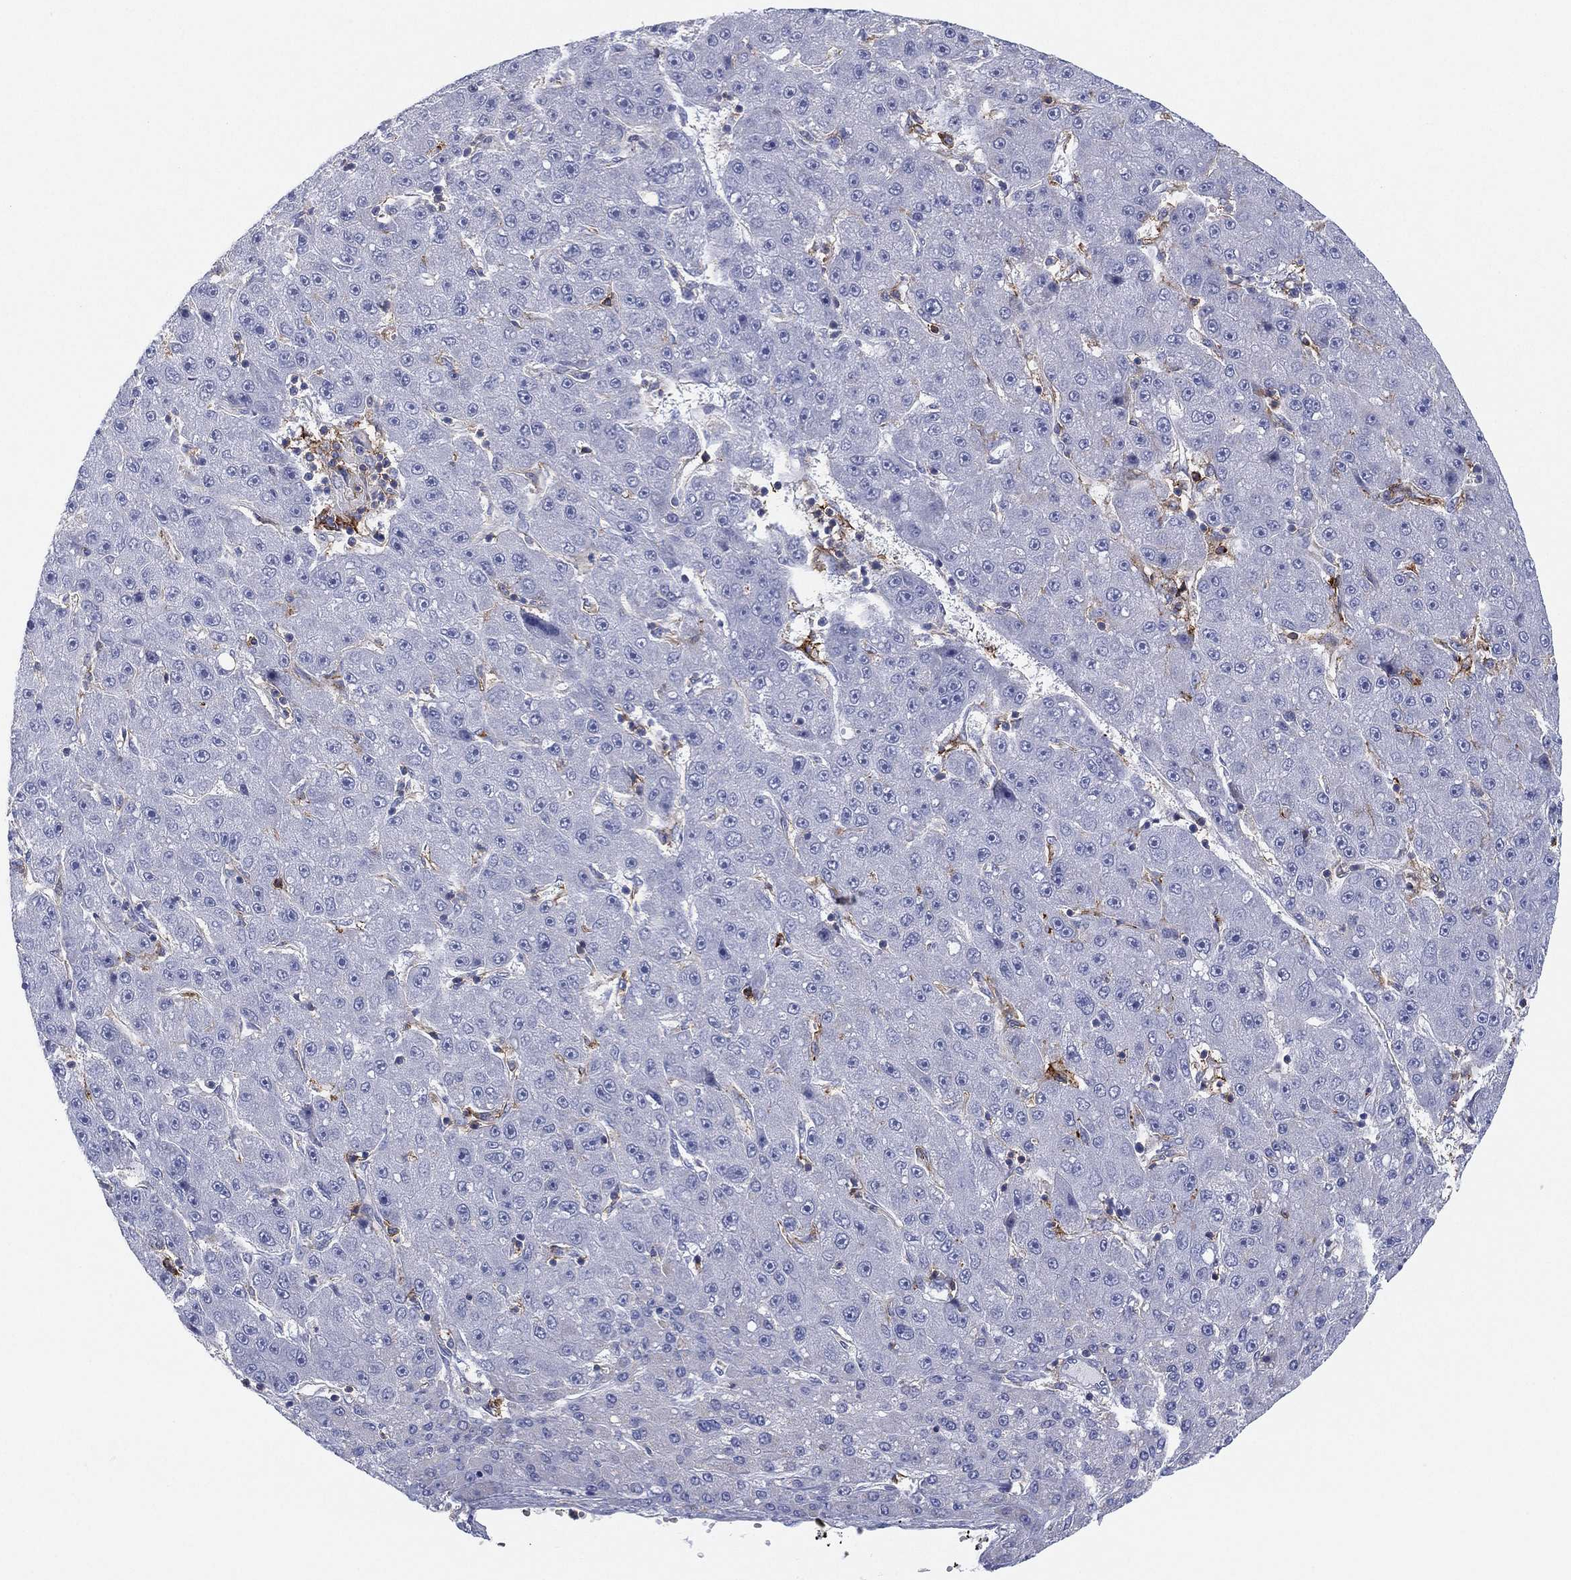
{"staining": {"intensity": "negative", "quantity": "none", "location": "none"}, "tissue": "liver cancer", "cell_type": "Tumor cells", "image_type": "cancer", "snomed": [{"axis": "morphology", "description": "Carcinoma, Hepatocellular, NOS"}, {"axis": "topography", "description": "Liver"}], "caption": "Tumor cells show no significant protein staining in hepatocellular carcinoma (liver). Nuclei are stained in blue.", "gene": "SELPLG", "patient": {"sex": "male", "age": 67}}